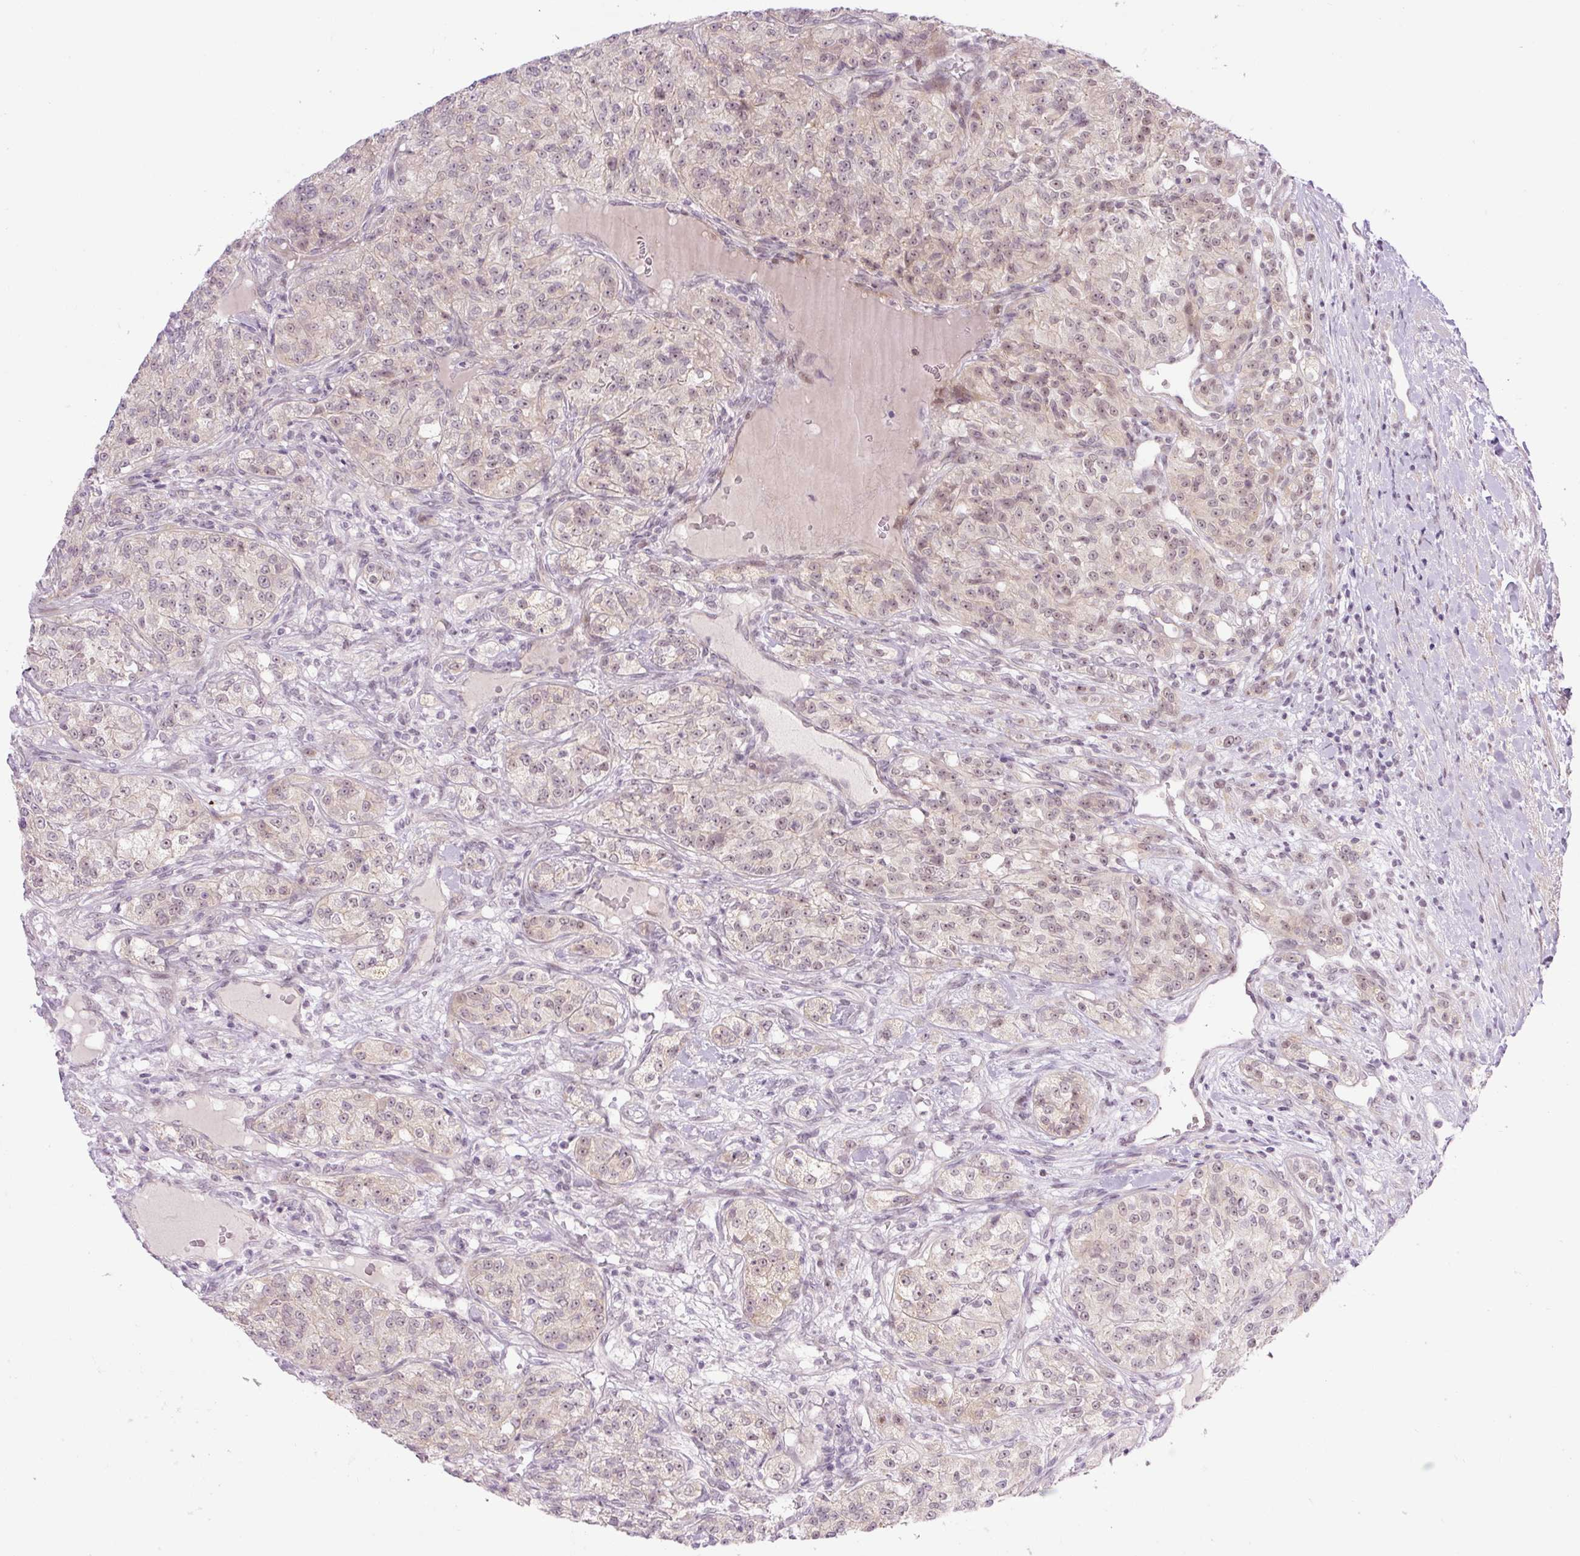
{"staining": {"intensity": "weak", "quantity": "25%-75%", "location": "nuclear"}, "tissue": "renal cancer", "cell_type": "Tumor cells", "image_type": "cancer", "snomed": [{"axis": "morphology", "description": "Adenocarcinoma, NOS"}, {"axis": "topography", "description": "Kidney"}], "caption": "Immunohistochemistry of human renal cancer (adenocarcinoma) exhibits low levels of weak nuclear staining in about 25%-75% of tumor cells.", "gene": "ICE1", "patient": {"sex": "female", "age": 63}}